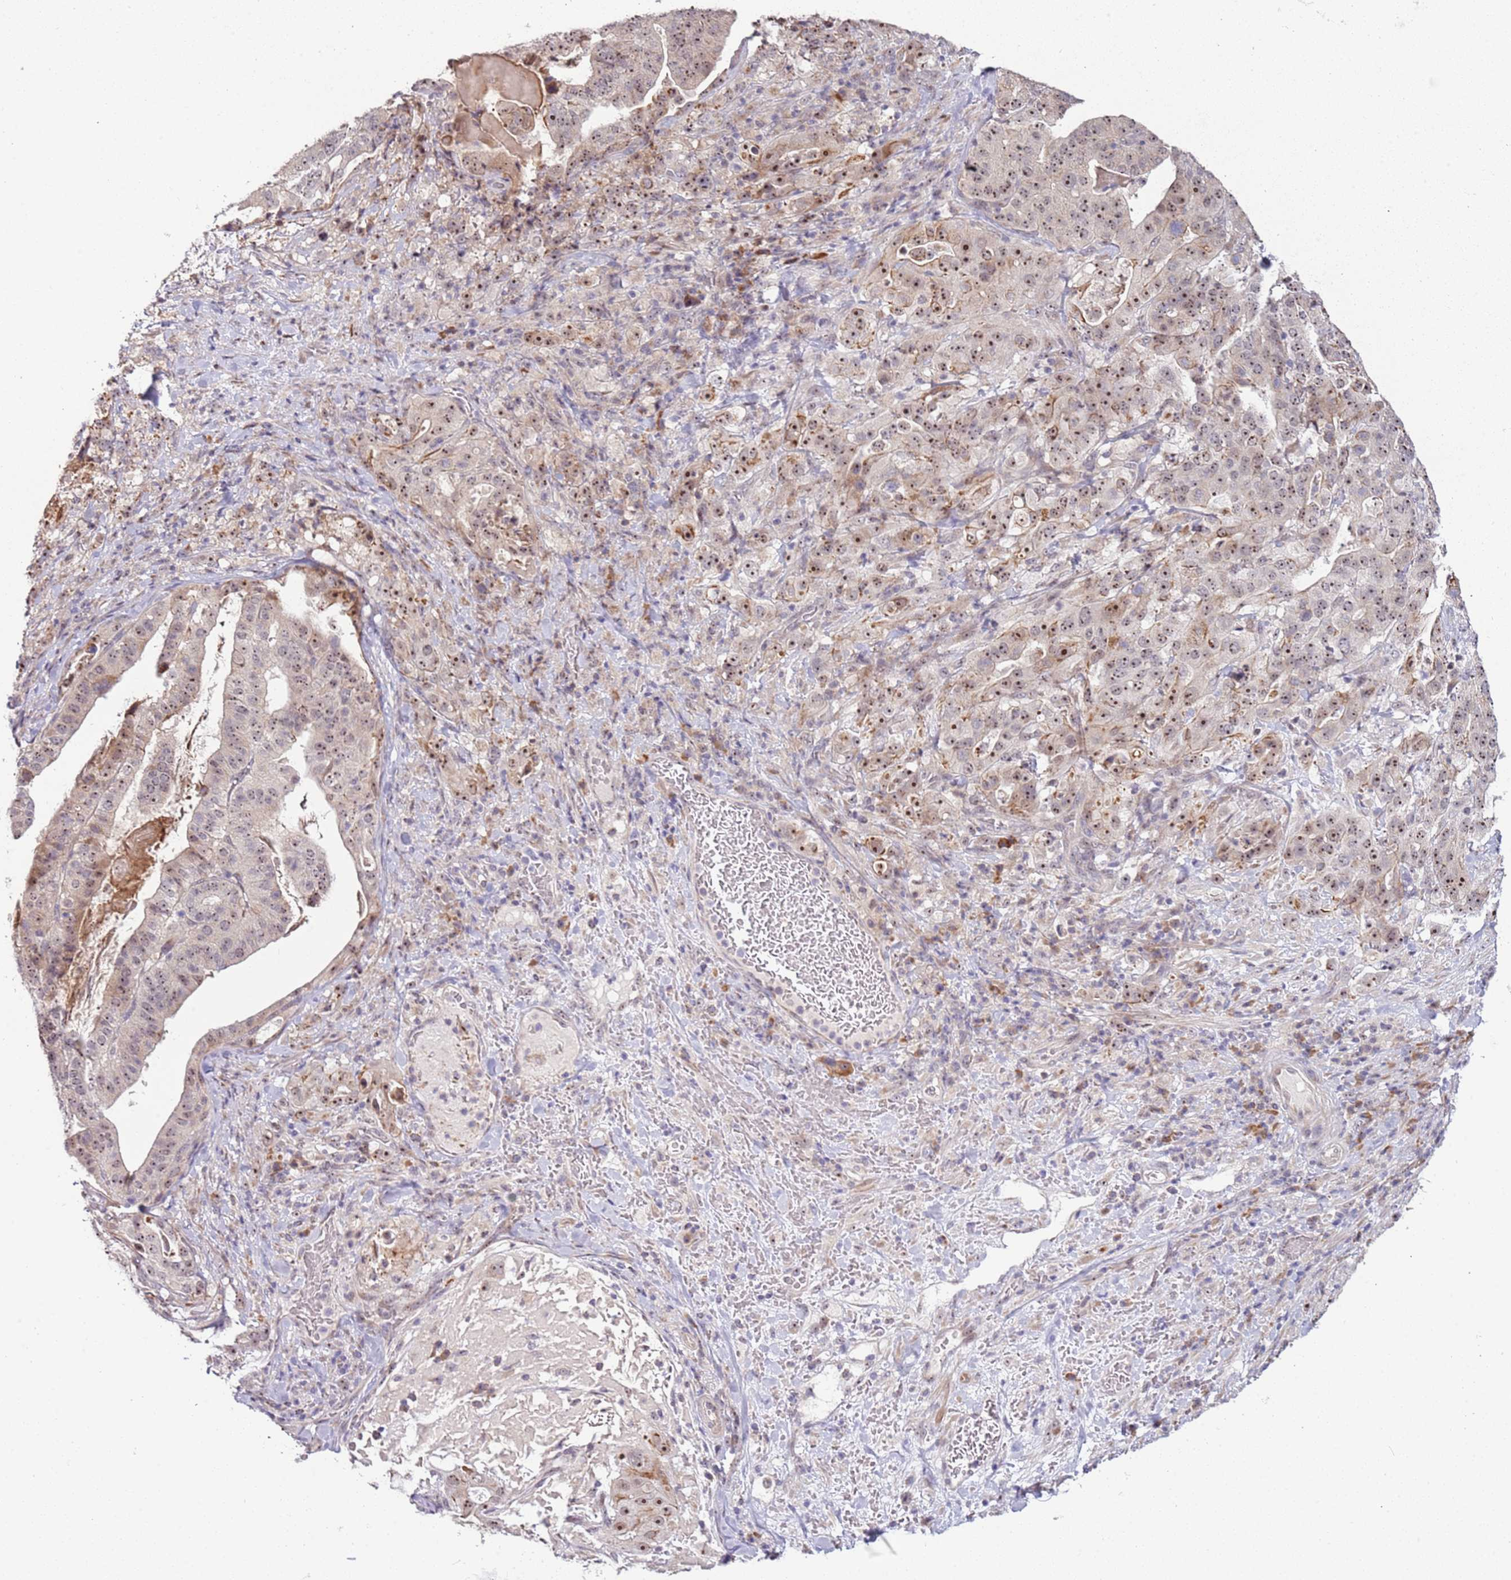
{"staining": {"intensity": "moderate", "quantity": "25%-75%", "location": "nuclear"}, "tissue": "stomach cancer", "cell_type": "Tumor cells", "image_type": "cancer", "snomed": [{"axis": "morphology", "description": "Adenocarcinoma, NOS"}, {"axis": "topography", "description": "Stomach"}], "caption": "Immunohistochemistry staining of adenocarcinoma (stomach), which exhibits medium levels of moderate nuclear staining in approximately 25%-75% of tumor cells indicating moderate nuclear protein staining. The staining was performed using DAB (brown) for protein detection and nuclei were counterstained in hematoxylin (blue).", "gene": "UCMA", "patient": {"sex": "male", "age": 48}}